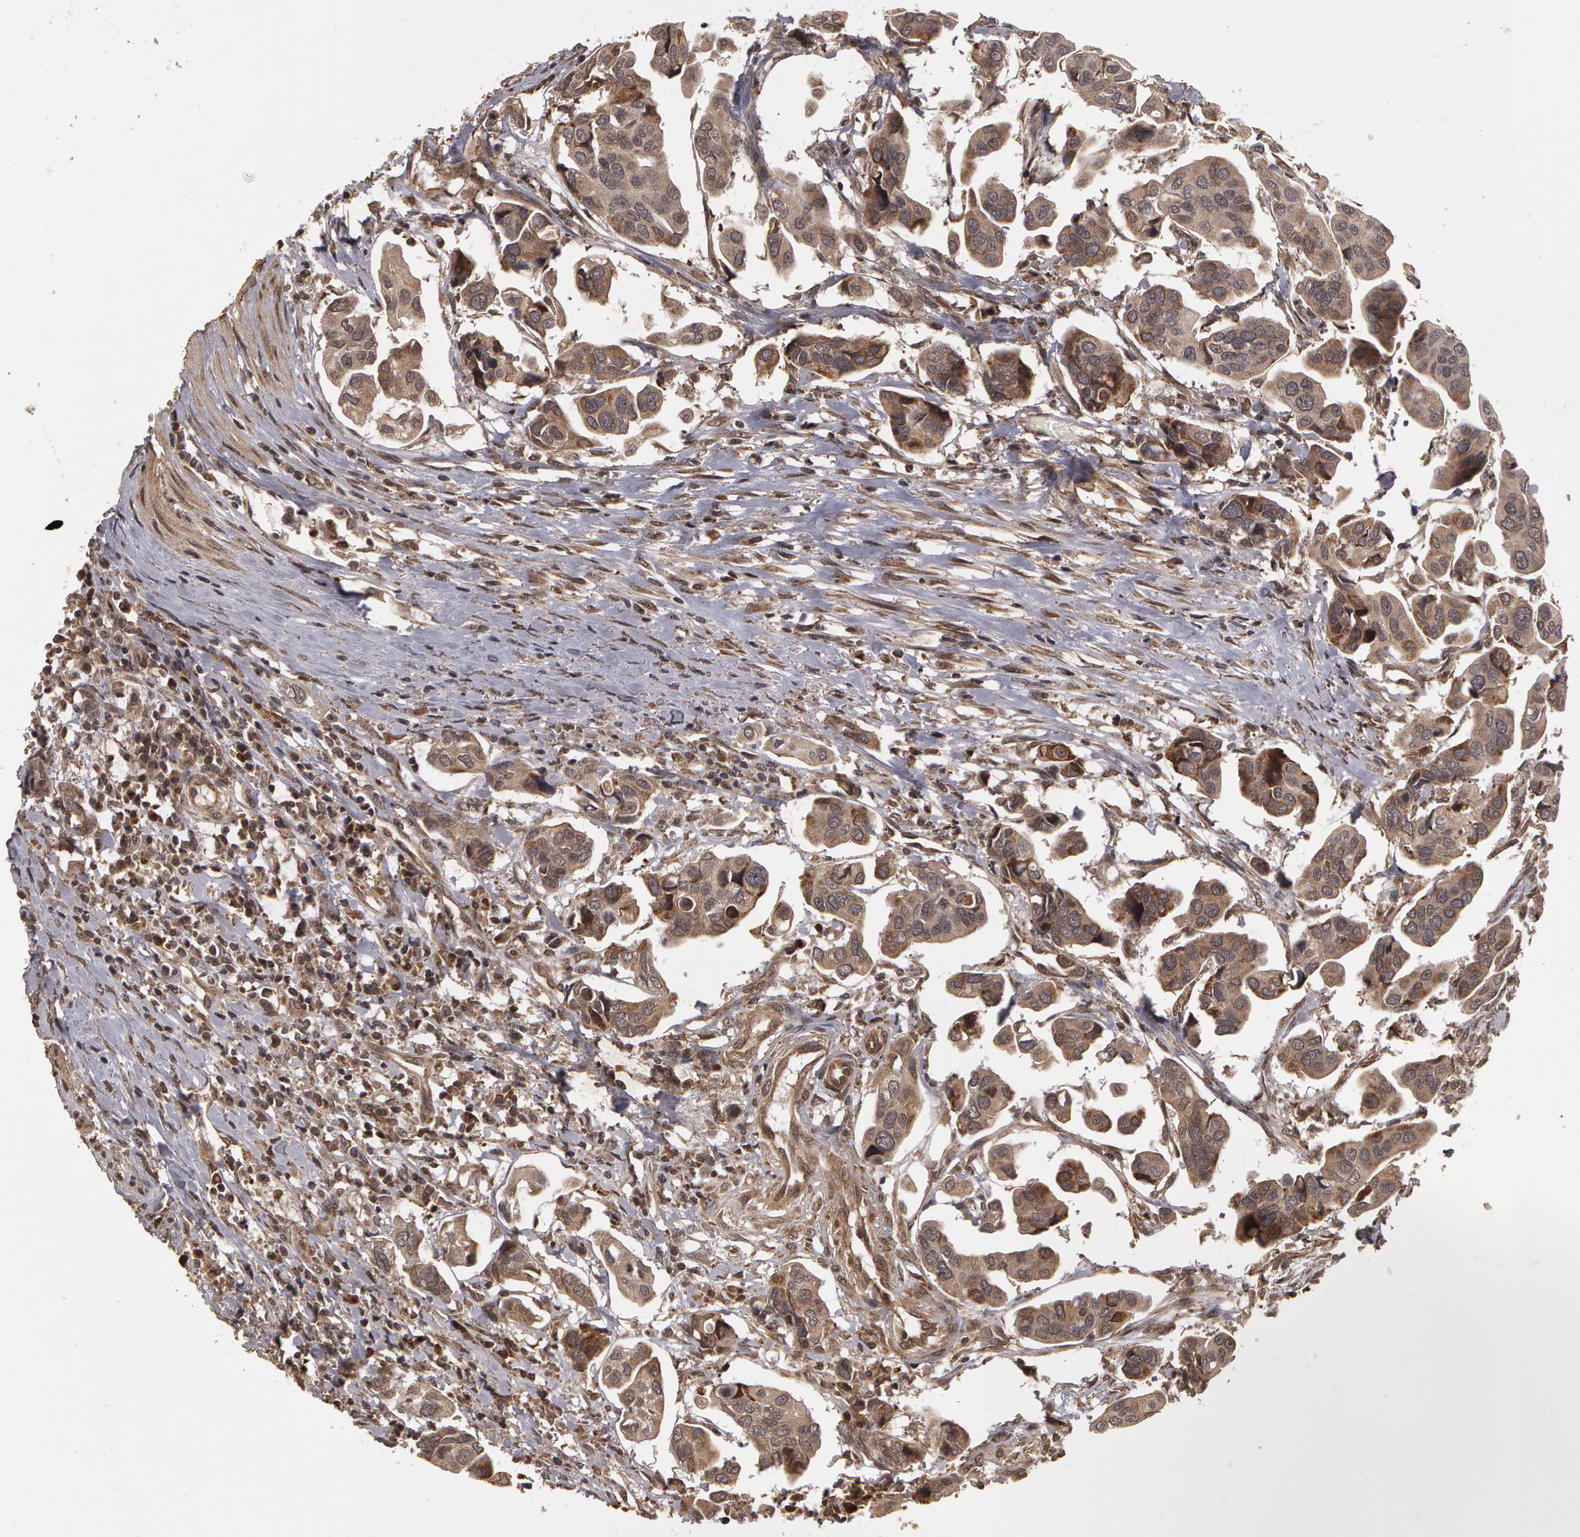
{"staining": {"intensity": "weak", "quantity": ">75%", "location": "cytoplasmic/membranous"}, "tissue": "urothelial cancer", "cell_type": "Tumor cells", "image_type": "cancer", "snomed": [{"axis": "morphology", "description": "Adenocarcinoma, NOS"}, {"axis": "topography", "description": "Urinary bladder"}], "caption": "Immunohistochemistry (IHC) of urothelial cancer shows low levels of weak cytoplasmic/membranous staining in approximately >75% of tumor cells.", "gene": "CALR", "patient": {"sex": "male", "age": 61}}